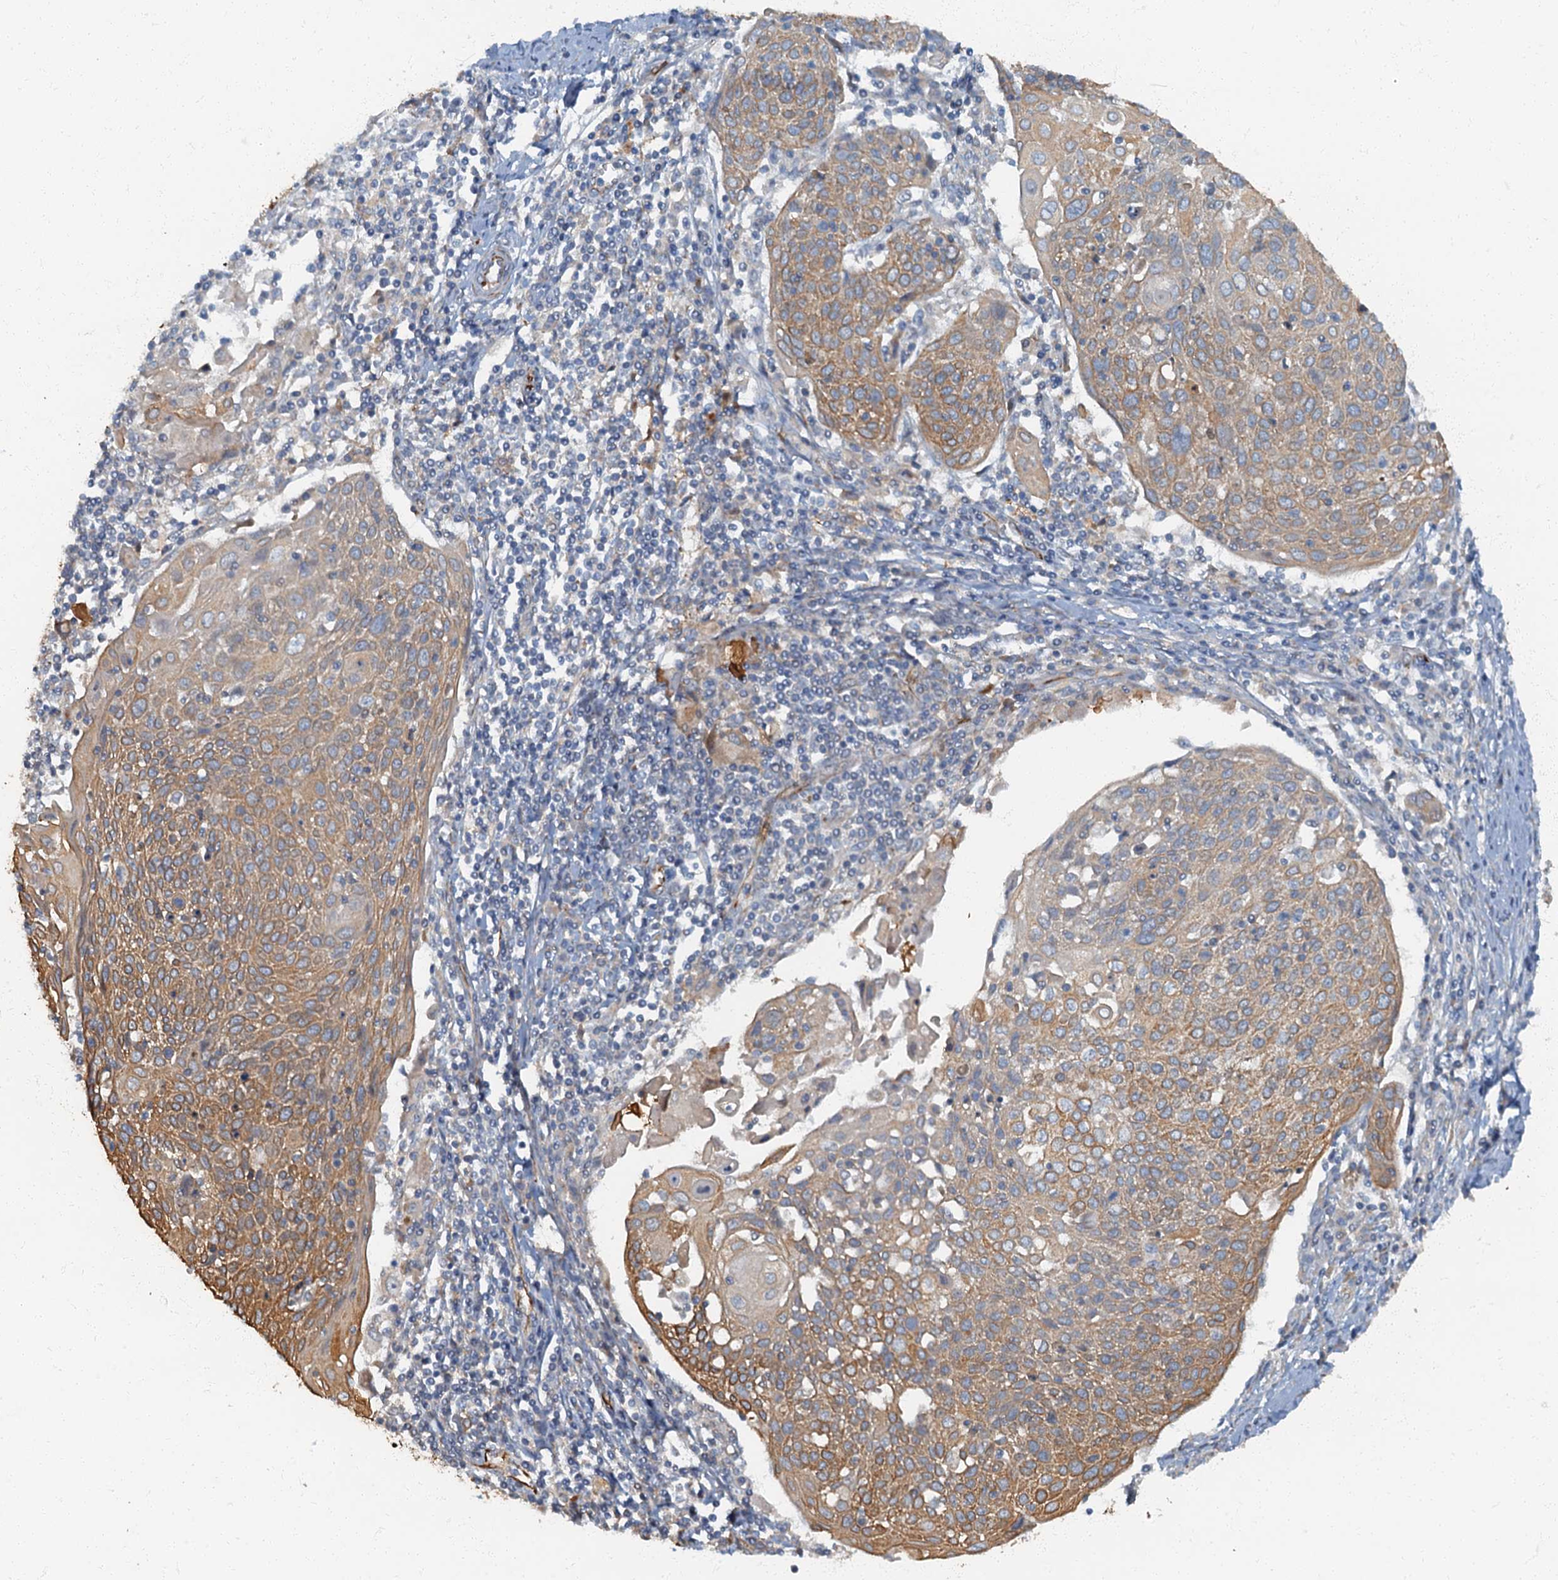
{"staining": {"intensity": "moderate", "quantity": "25%-75%", "location": "cytoplasmic/membranous"}, "tissue": "cervical cancer", "cell_type": "Tumor cells", "image_type": "cancer", "snomed": [{"axis": "morphology", "description": "Squamous cell carcinoma, NOS"}, {"axis": "topography", "description": "Cervix"}], "caption": "Immunohistochemistry staining of cervical cancer (squamous cell carcinoma), which displays medium levels of moderate cytoplasmic/membranous expression in about 25%-75% of tumor cells indicating moderate cytoplasmic/membranous protein positivity. The staining was performed using DAB (brown) for protein detection and nuclei were counterstained in hematoxylin (blue).", "gene": "ARL11", "patient": {"sex": "female", "age": 67}}